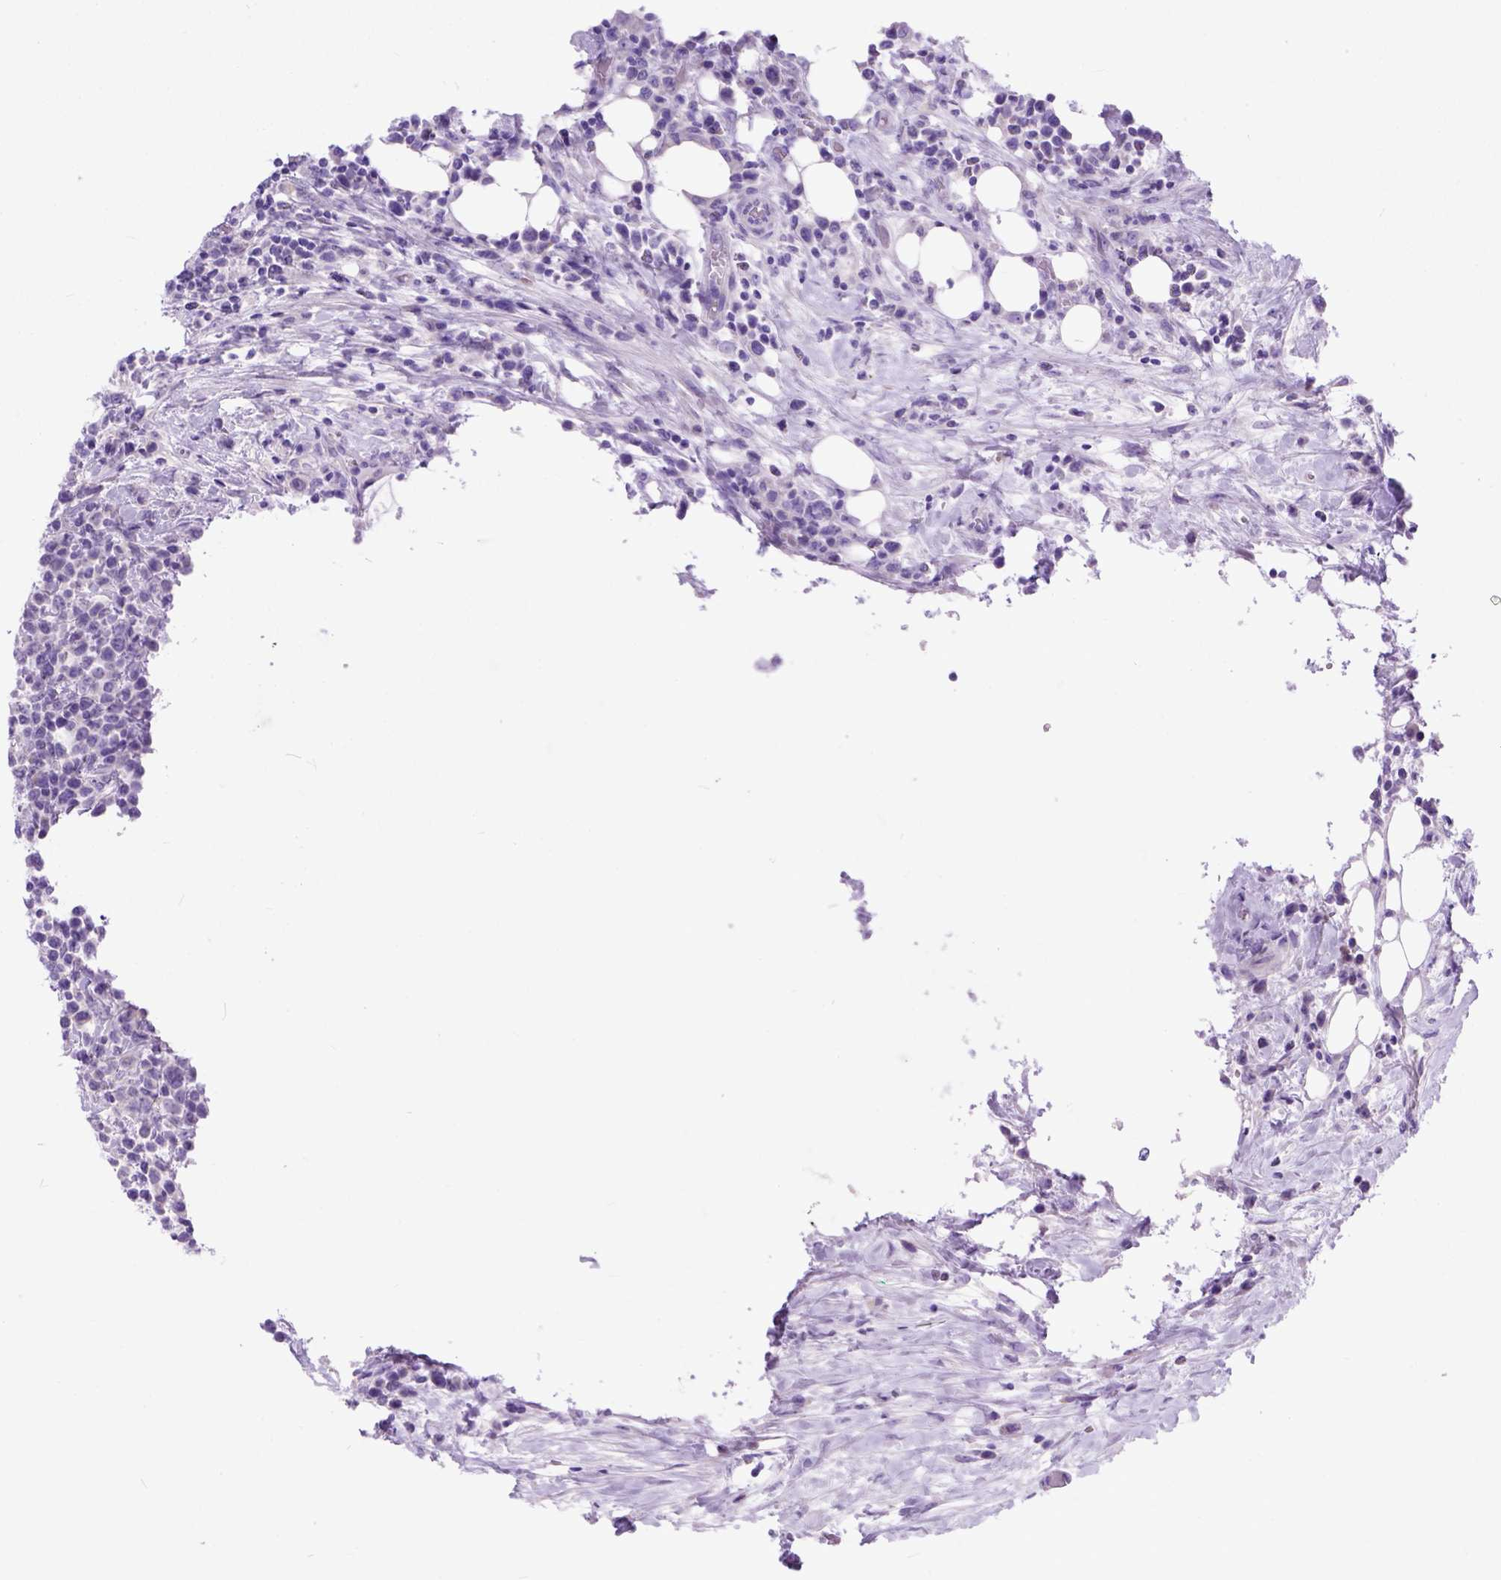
{"staining": {"intensity": "negative", "quantity": "none", "location": "none"}, "tissue": "lymphoma", "cell_type": "Tumor cells", "image_type": "cancer", "snomed": [{"axis": "morphology", "description": "Malignant lymphoma, non-Hodgkin's type, High grade"}, {"axis": "topography", "description": "Soft tissue"}], "caption": "Malignant lymphoma, non-Hodgkin's type (high-grade) was stained to show a protein in brown. There is no significant staining in tumor cells.", "gene": "ODAD3", "patient": {"sex": "female", "age": 56}}